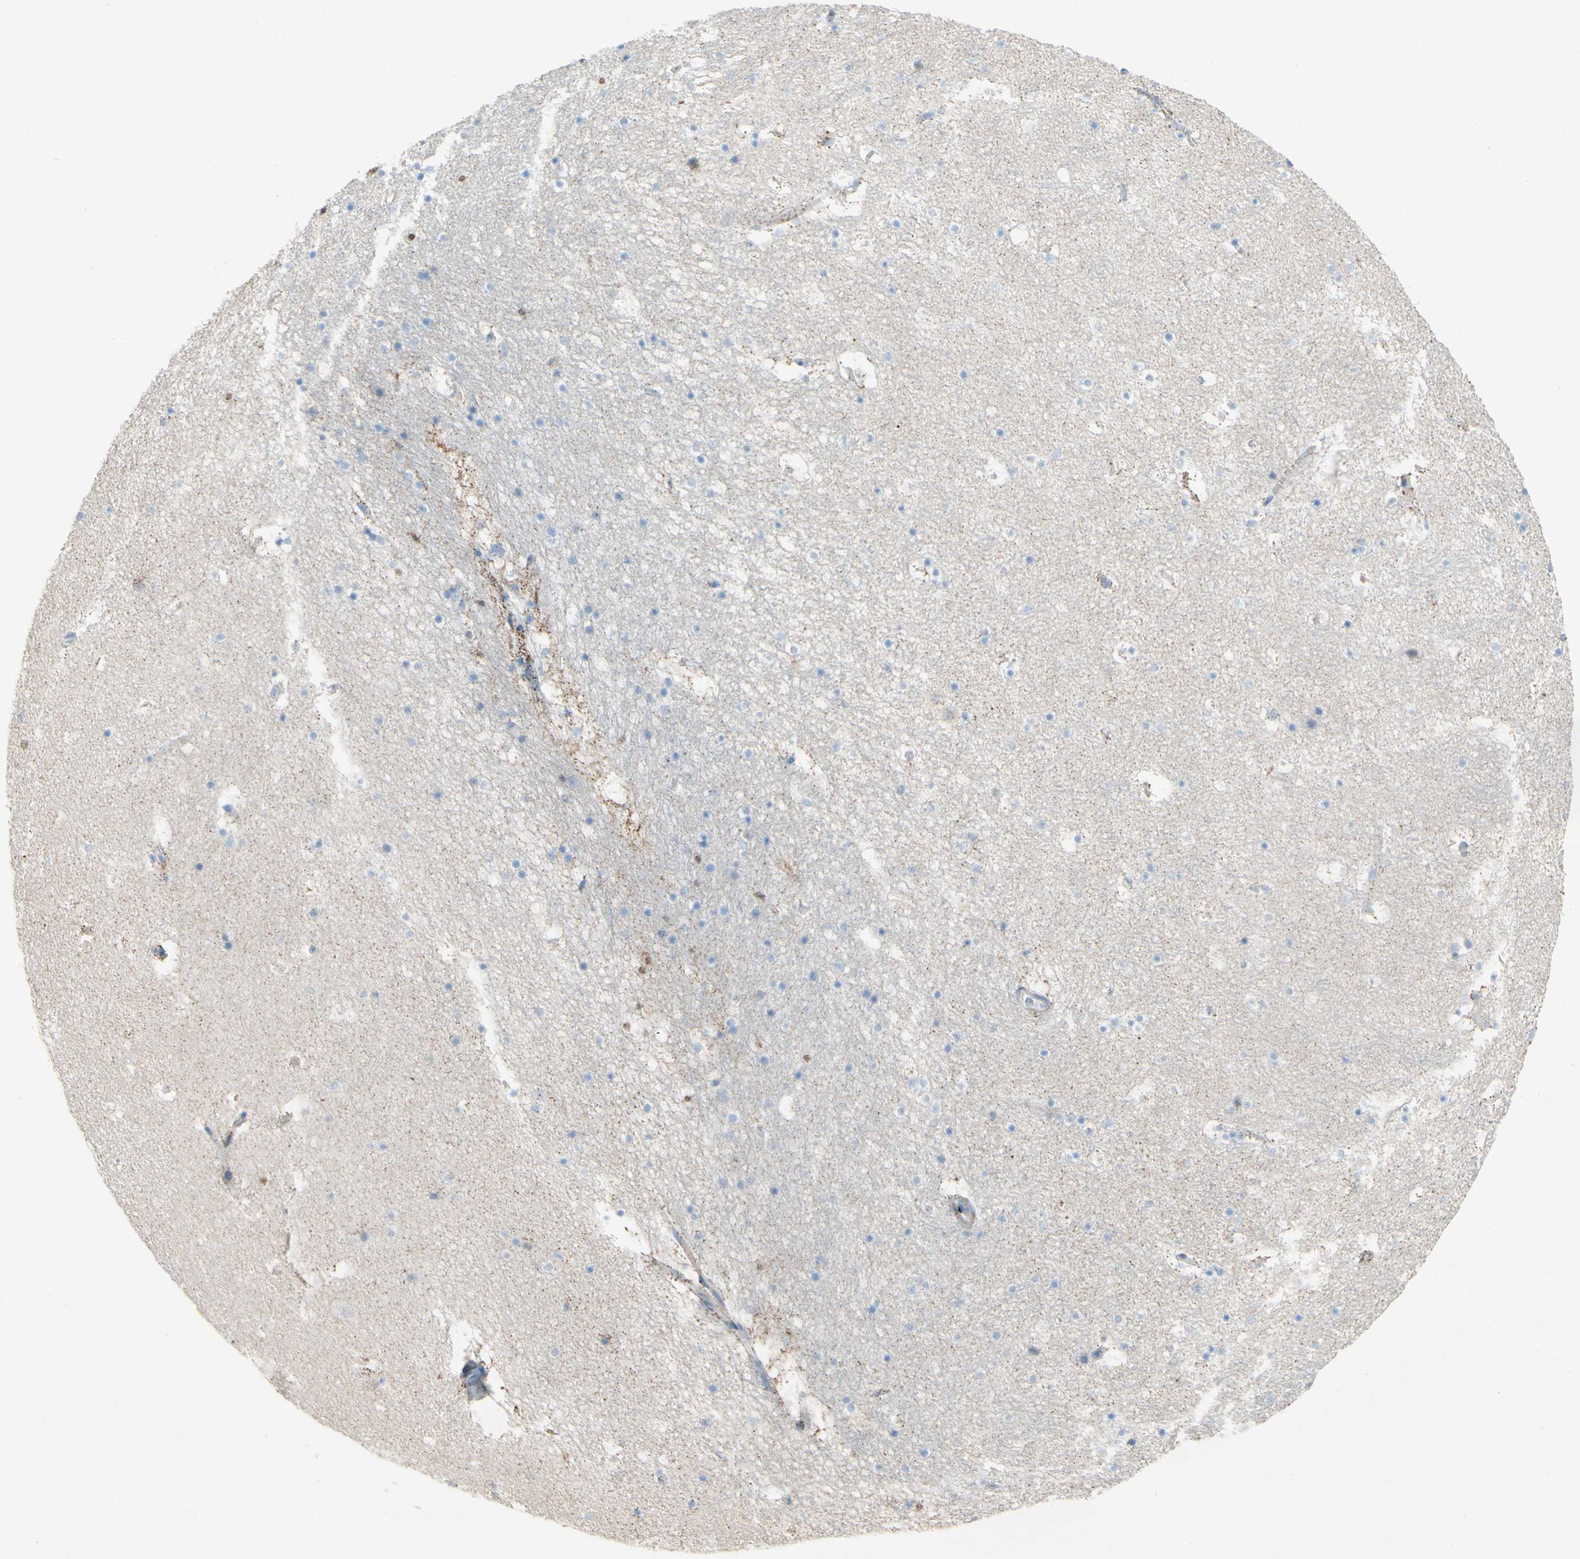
{"staining": {"intensity": "negative", "quantity": "none", "location": "none"}, "tissue": "hippocampus", "cell_type": "Glial cells", "image_type": "normal", "snomed": [{"axis": "morphology", "description": "Normal tissue, NOS"}, {"axis": "topography", "description": "Hippocampus"}], "caption": "This micrograph is of normal hippocampus stained with immunohistochemistry to label a protein in brown with the nuclei are counter-stained blue. There is no staining in glial cells. (DAB immunohistochemistry (IHC), high magnification).", "gene": "ACADL", "patient": {"sex": "male", "age": 45}}